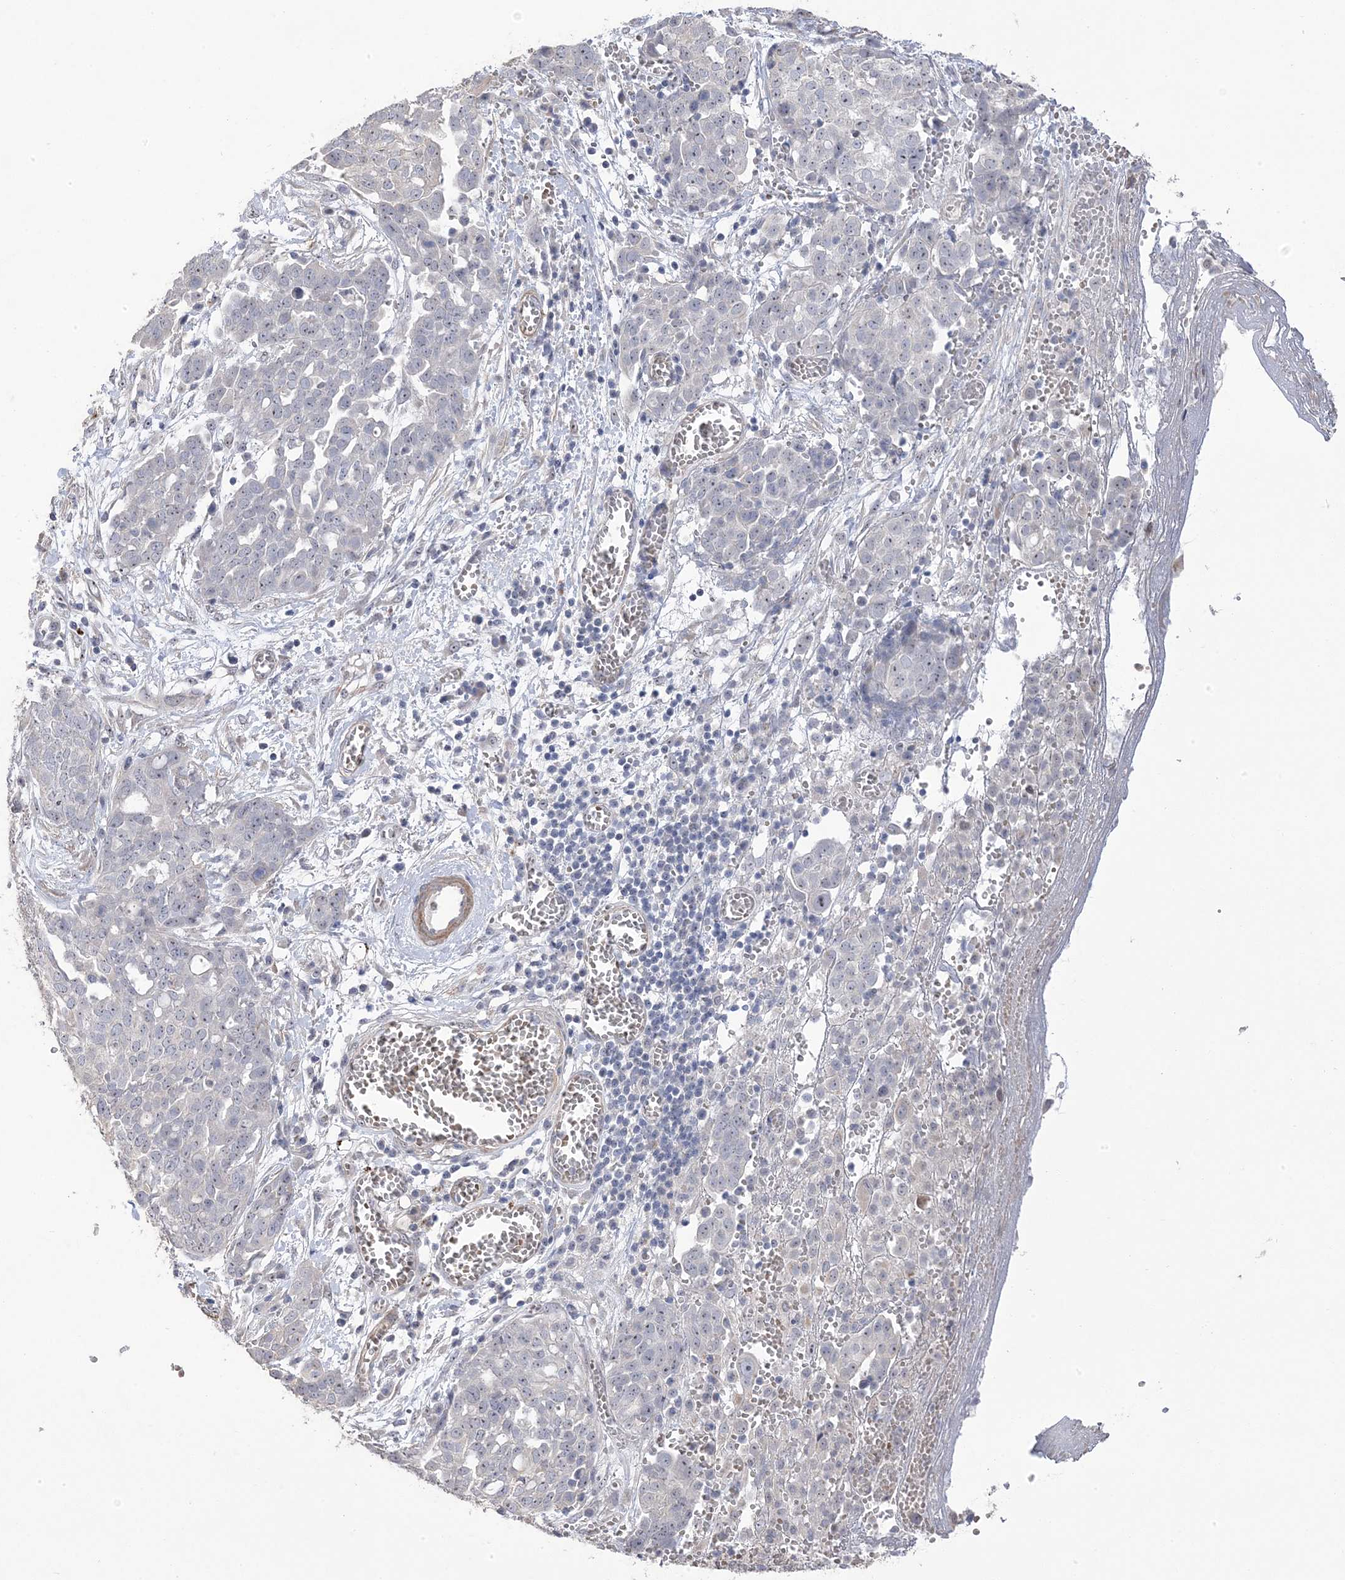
{"staining": {"intensity": "negative", "quantity": "none", "location": "none"}, "tissue": "ovarian cancer", "cell_type": "Tumor cells", "image_type": "cancer", "snomed": [{"axis": "morphology", "description": "Cystadenocarcinoma, serous, NOS"}, {"axis": "topography", "description": "Soft tissue"}, {"axis": "topography", "description": "Ovary"}], "caption": "High magnification brightfield microscopy of ovarian serous cystadenocarcinoma stained with DAB (3,3'-diaminobenzidine) (brown) and counterstained with hematoxylin (blue): tumor cells show no significant positivity.", "gene": "GTPBP6", "patient": {"sex": "female", "age": 57}}